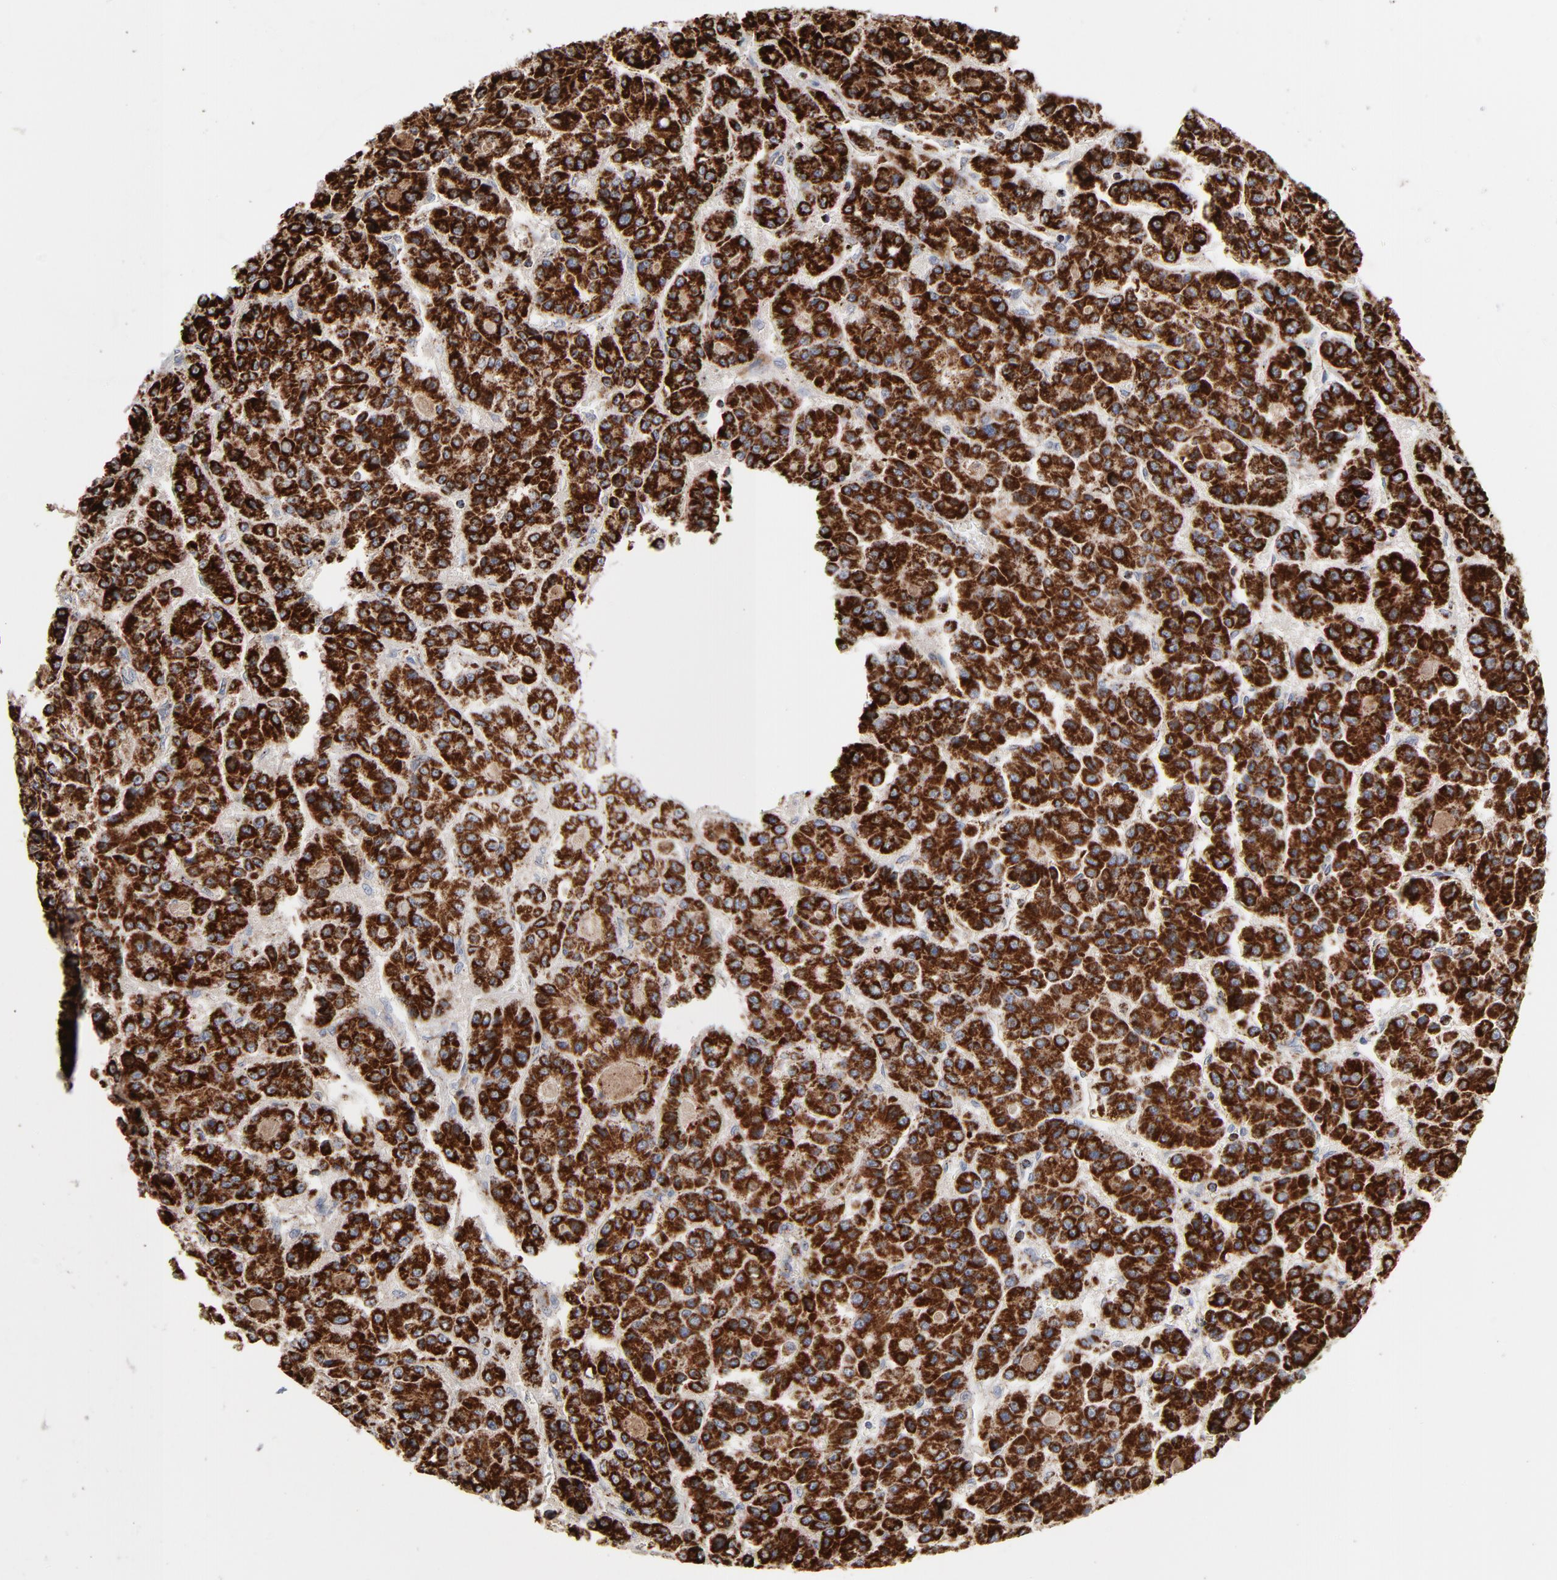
{"staining": {"intensity": "strong", "quantity": ">75%", "location": "cytoplasmic/membranous"}, "tissue": "liver cancer", "cell_type": "Tumor cells", "image_type": "cancer", "snomed": [{"axis": "morphology", "description": "Carcinoma, Hepatocellular, NOS"}, {"axis": "topography", "description": "Liver"}], "caption": "This image shows liver hepatocellular carcinoma stained with immunohistochemistry to label a protein in brown. The cytoplasmic/membranous of tumor cells show strong positivity for the protein. Nuclei are counter-stained blue.", "gene": "UQCRC1", "patient": {"sex": "male", "age": 70}}